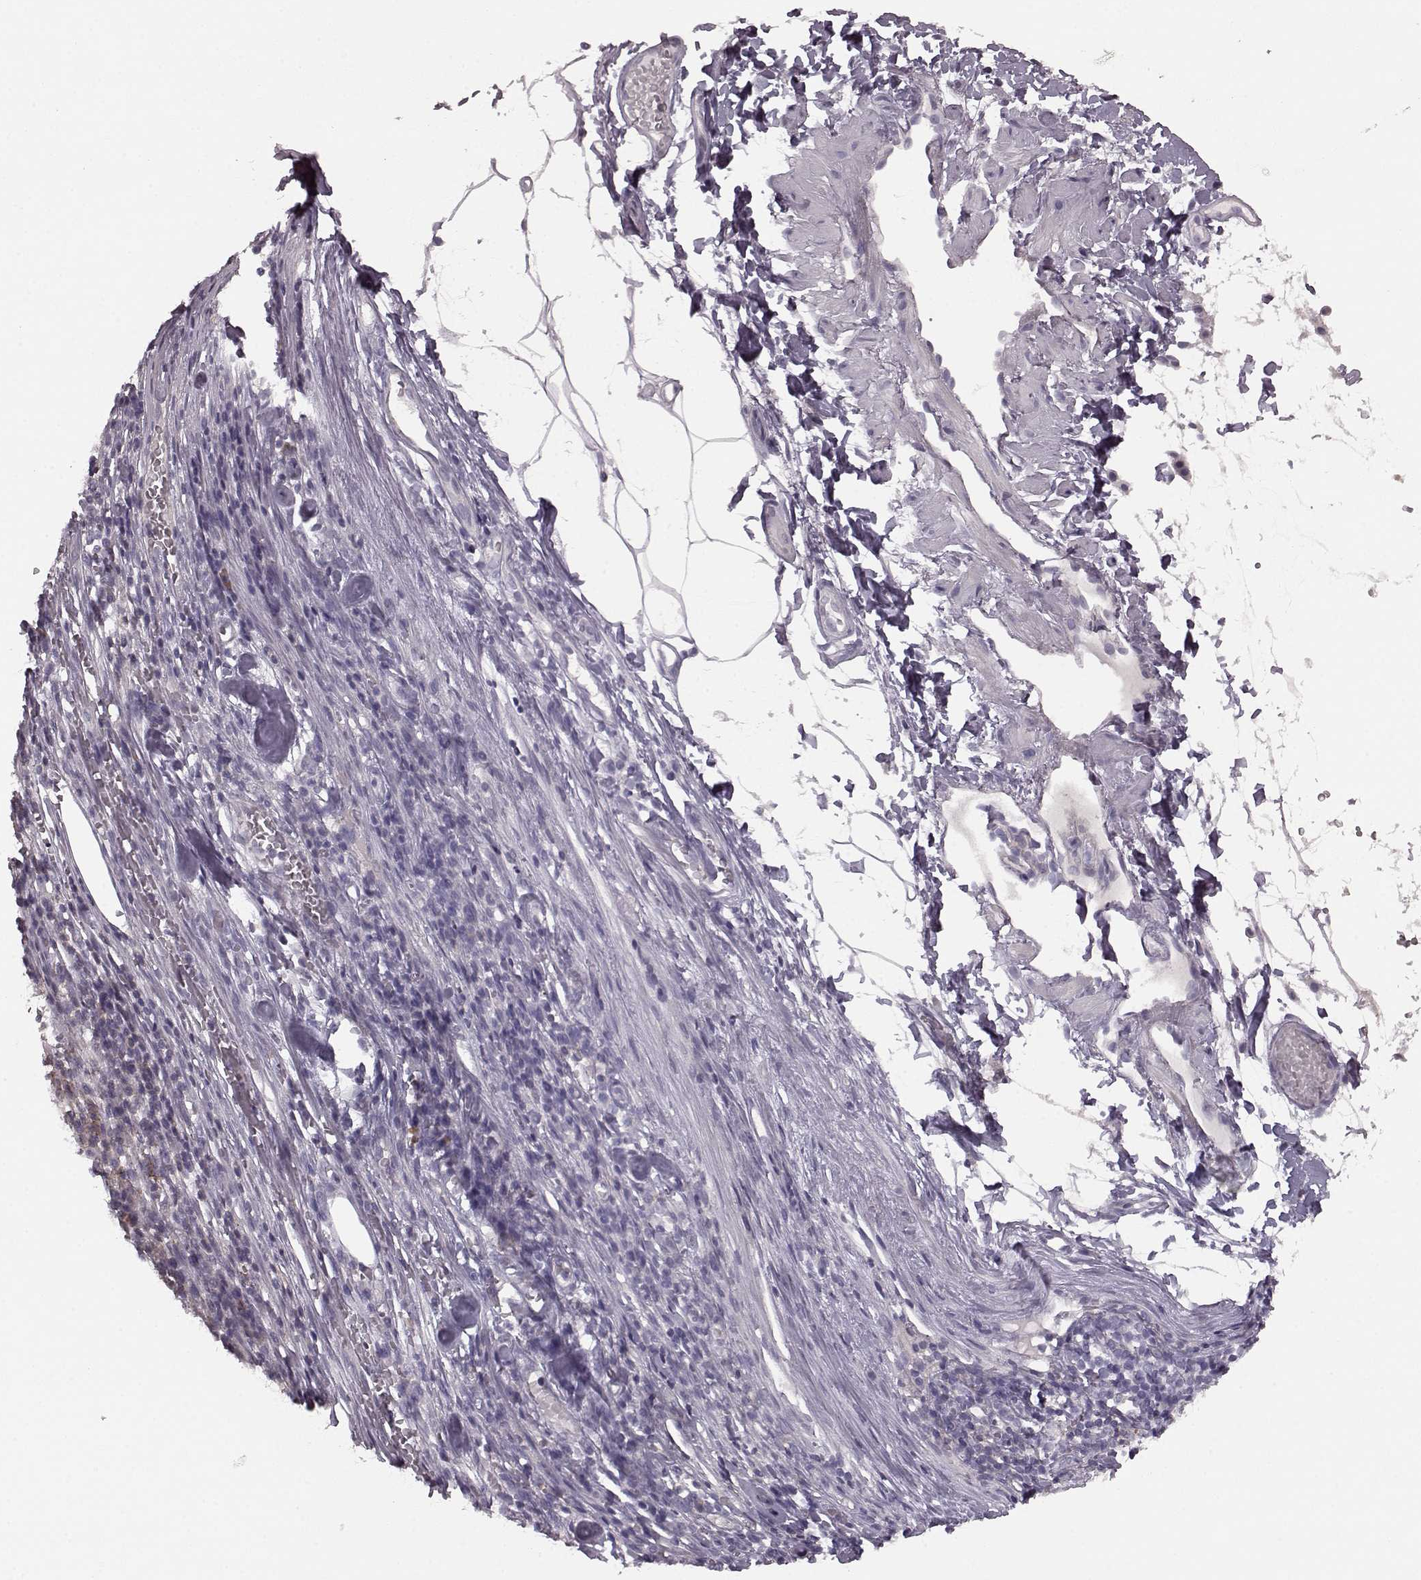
{"staining": {"intensity": "negative", "quantity": "none", "location": "none"}, "tissue": "melanoma", "cell_type": "Tumor cells", "image_type": "cancer", "snomed": [{"axis": "morphology", "description": "Malignant melanoma, Metastatic site"}, {"axis": "topography", "description": "Lymph node"}], "caption": "DAB (3,3'-diaminobenzidine) immunohistochemical staining of human malignant melanoma (metastatic site) demonstrates no significant positivity in tumor cells.", "gene": "PDCD1", "patient": {"sex": "female", "age": 64}}